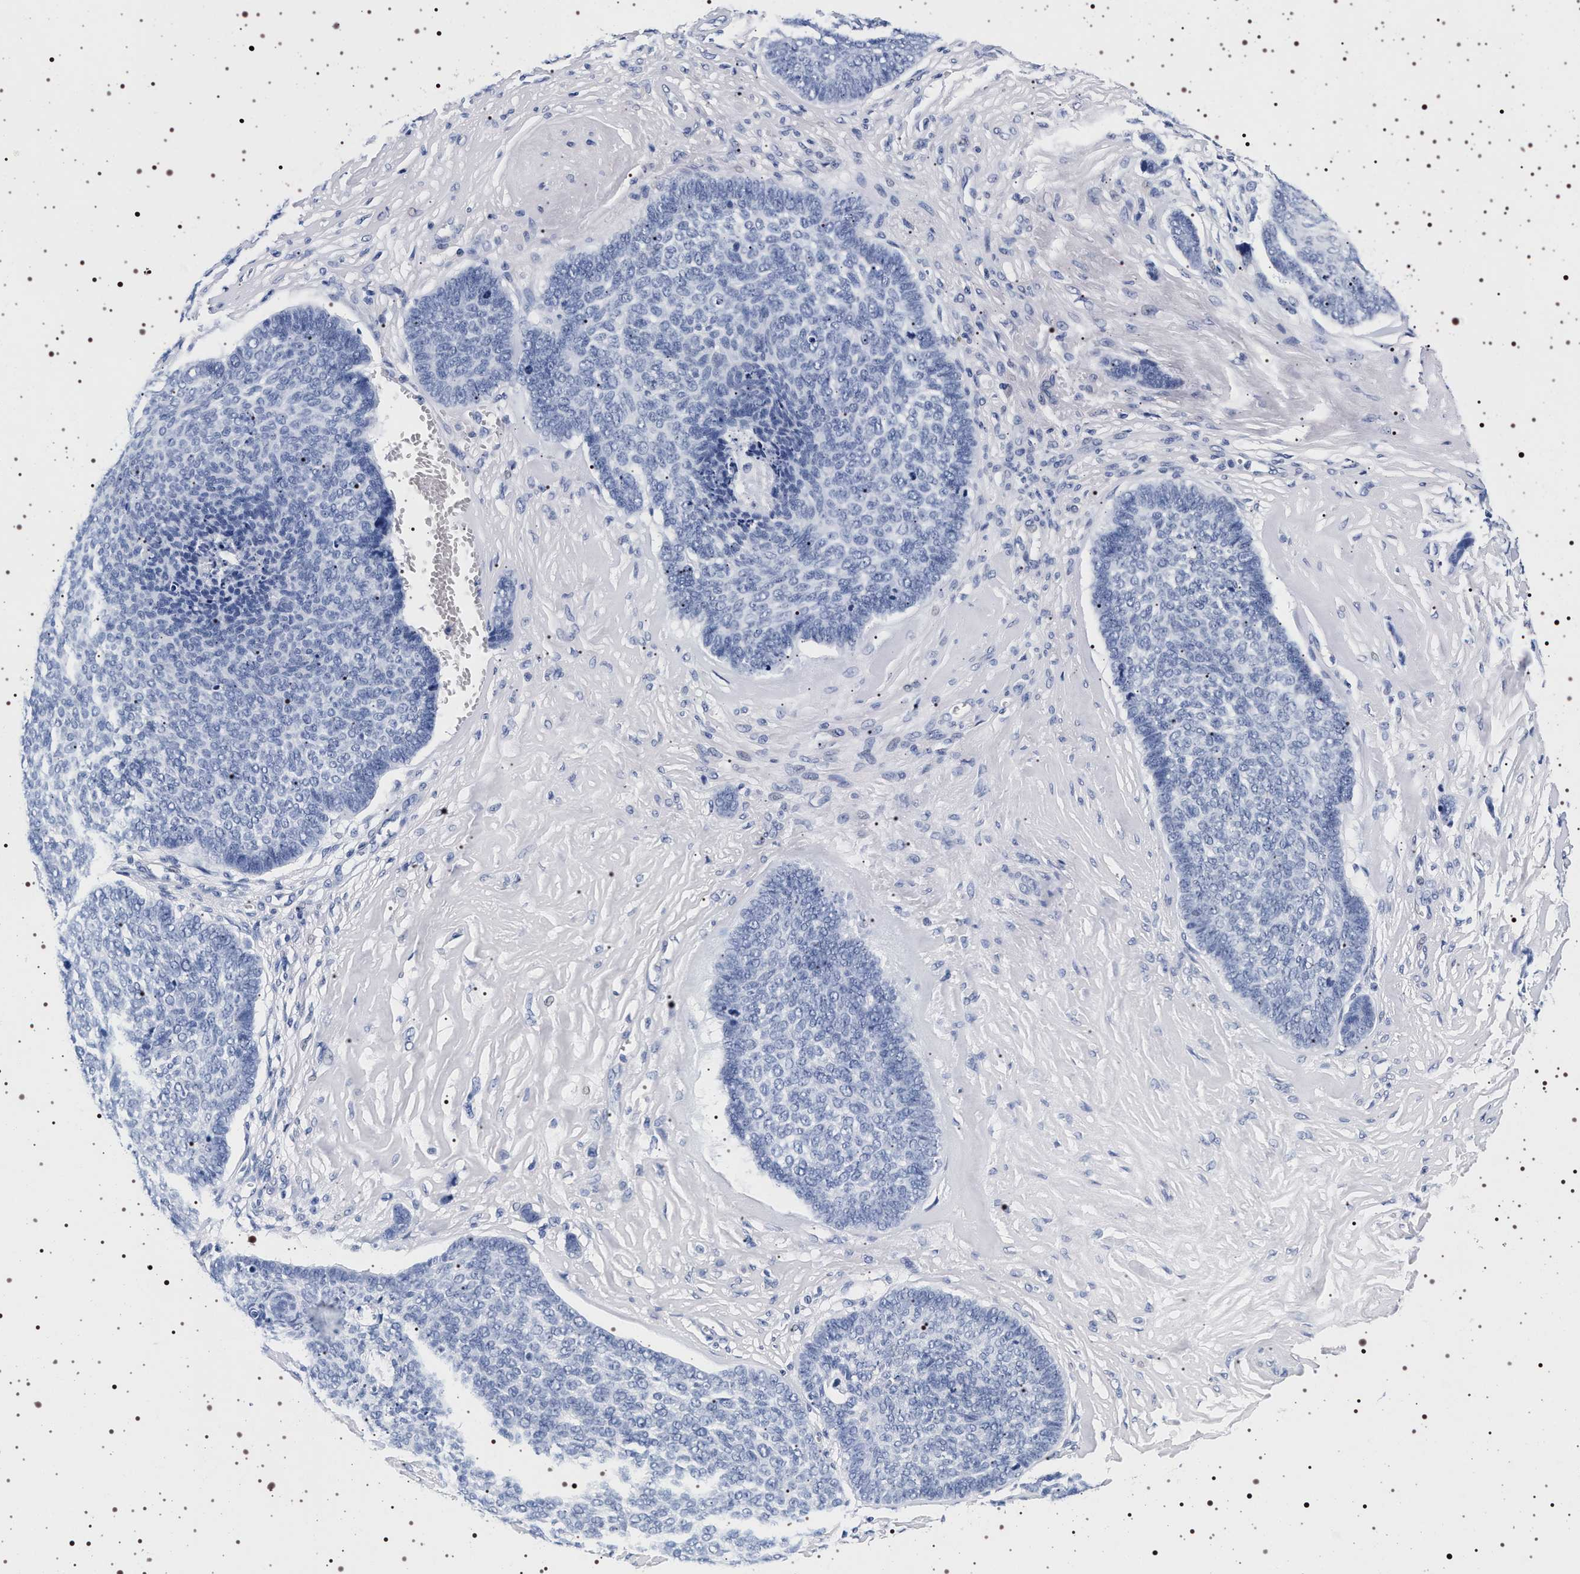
{"staining": {"intensity": "negative", "quantity": "none", "location": "none"}, "tissue": "skin cancer", "cell_type": "Tumor cells", "image_type": "cancer", "snomed": [{"axis": "morphology", "description": "Basal cell carcinoma"}, {"axis": "topography", "description": "Skin"}], "caption": "Skin cancer (basal cell carcinoma) was stained to show a protein in brown. There is no significant expression in tumor cells.", "gene": "SYN1", "patient": {"sex": "male", "age": 84}}